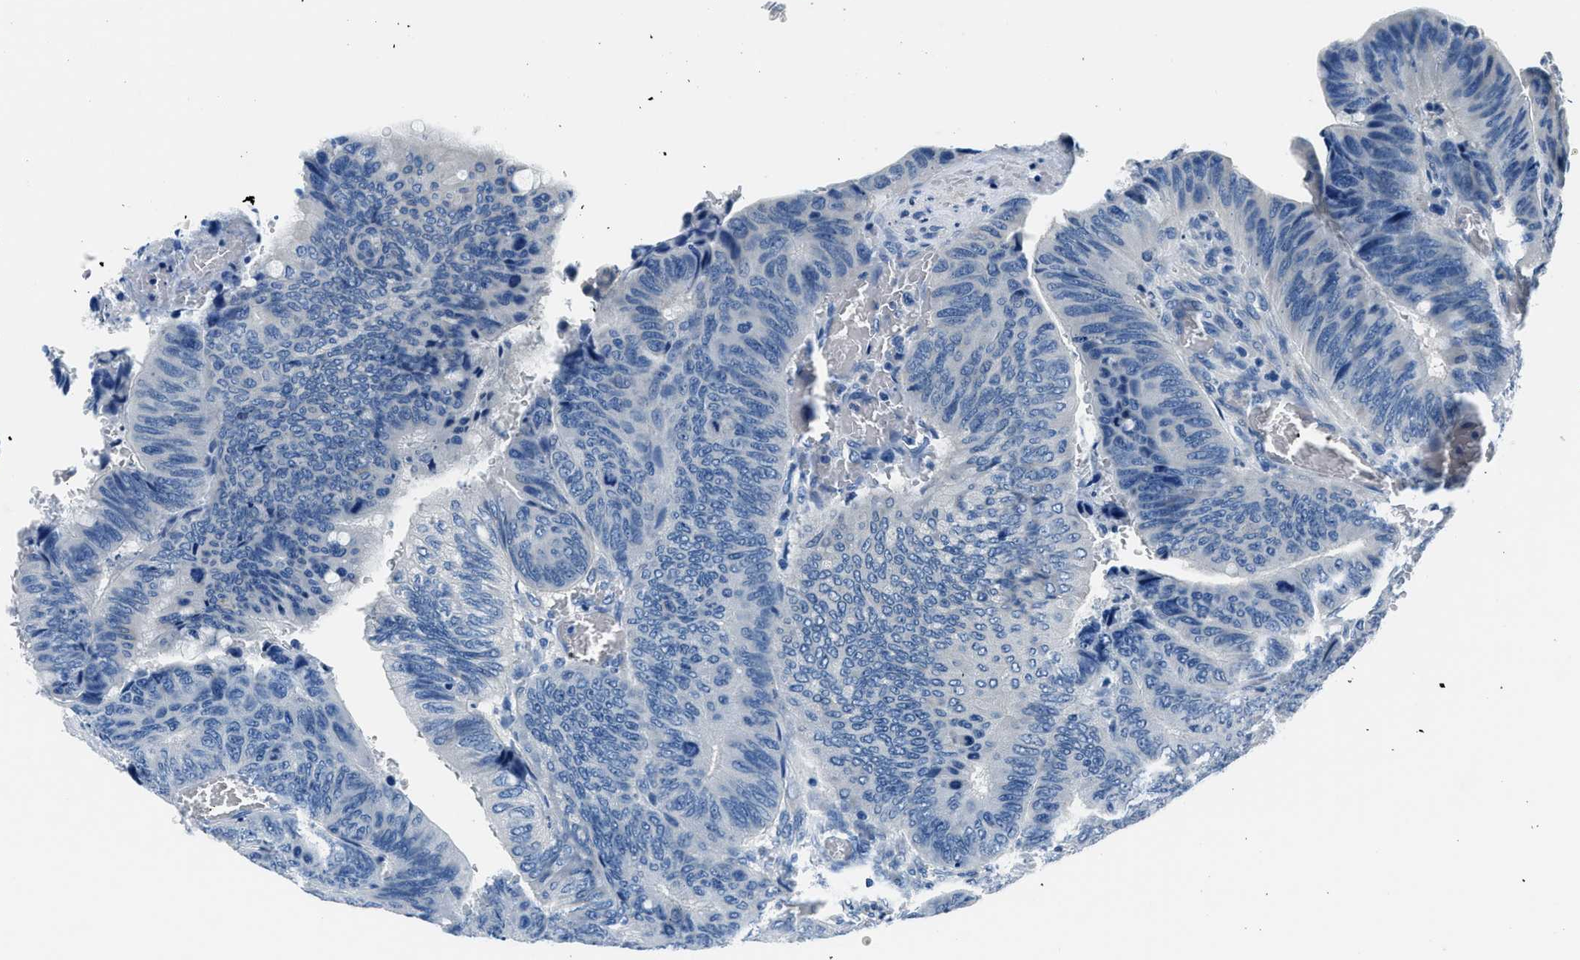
{"staining": {"intensity": "negative", "quantity": "none", "location": "none"}, "tissue": "colorectal cancer", "cell_type": "Tumor cells", "image_type": "cancer", "snomed": [{"axis": "morphology", "description": "Normal tissue, NOS"}, {"axis": "morphology", "description": "Adenocarcinoma, NOS"}, {"axis": "topography", "description": "Rectum"}, {"axis": "topography", "description": "Peripheral nerve tissue"}], "caption": "A high-resolution micrograph shows immunohistochemistry staining of colorectal adenocarcinoma, which shows no significant staining in tumor cells.", "gene": "GJA3", "patient": {"sex": "male", "age": 92}}